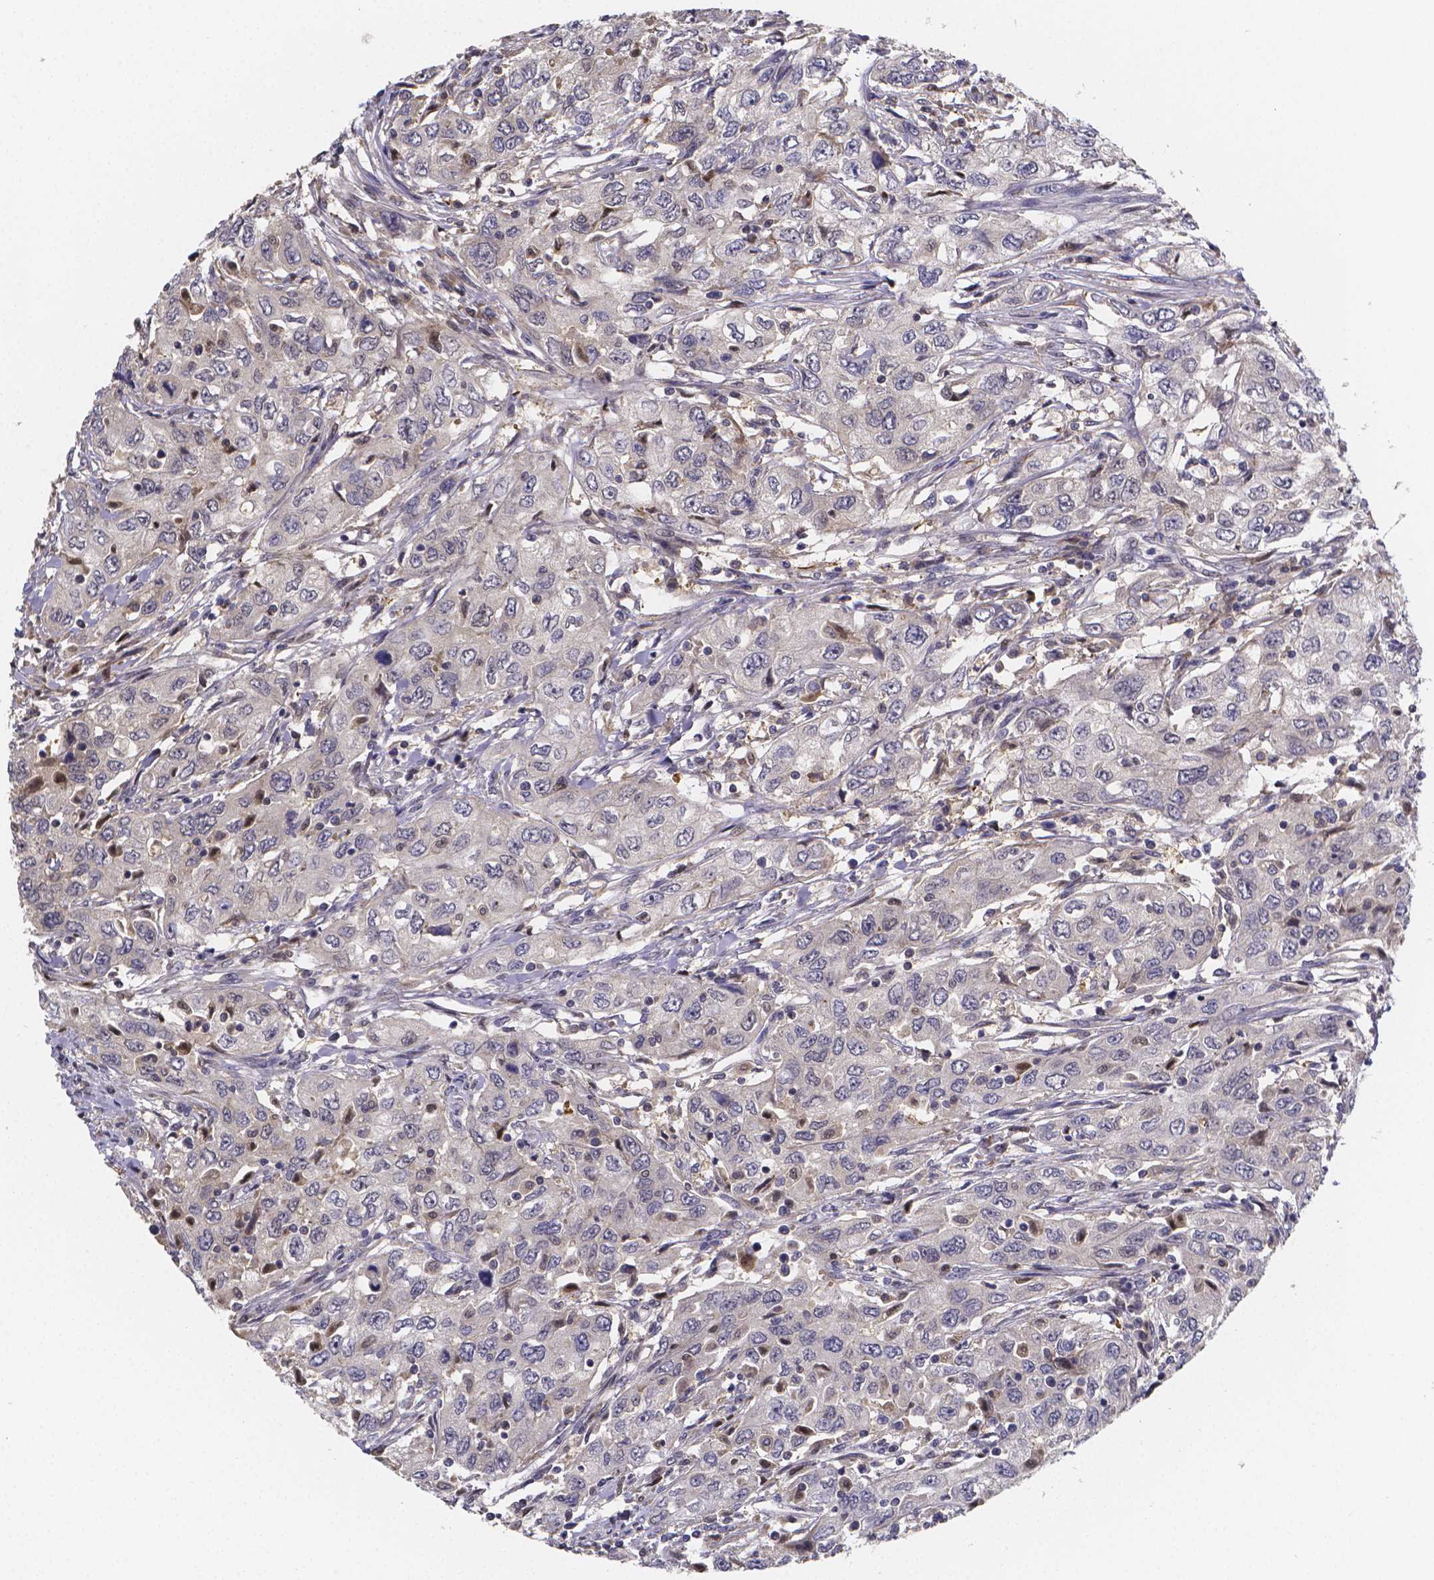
{"staining": {"intensity": "negative", "quantity": "none", "location": "none"}, "tissue": "urothelial cancer", "cell_type": "Tumor cells", "image_type": "cancer", "snomed": [{"axis": "morphology", "description": "Urothelial carcinoma, High grade"}, {"axis": "topography", "description": "Urinary bladder"}], "caption": "High power microscopy micrograph of an immunohistochemistry micrograph of urothelial carcinoma (high-grade), revealing no significant staining in tumor cells. (Brightfield microscopy of DAB (3,3'-diaminobenzidine) immunohistochemistry (IHC) at high magnification).", "gene": "PAH", "patient": {"sex": "male", "age": 76}}